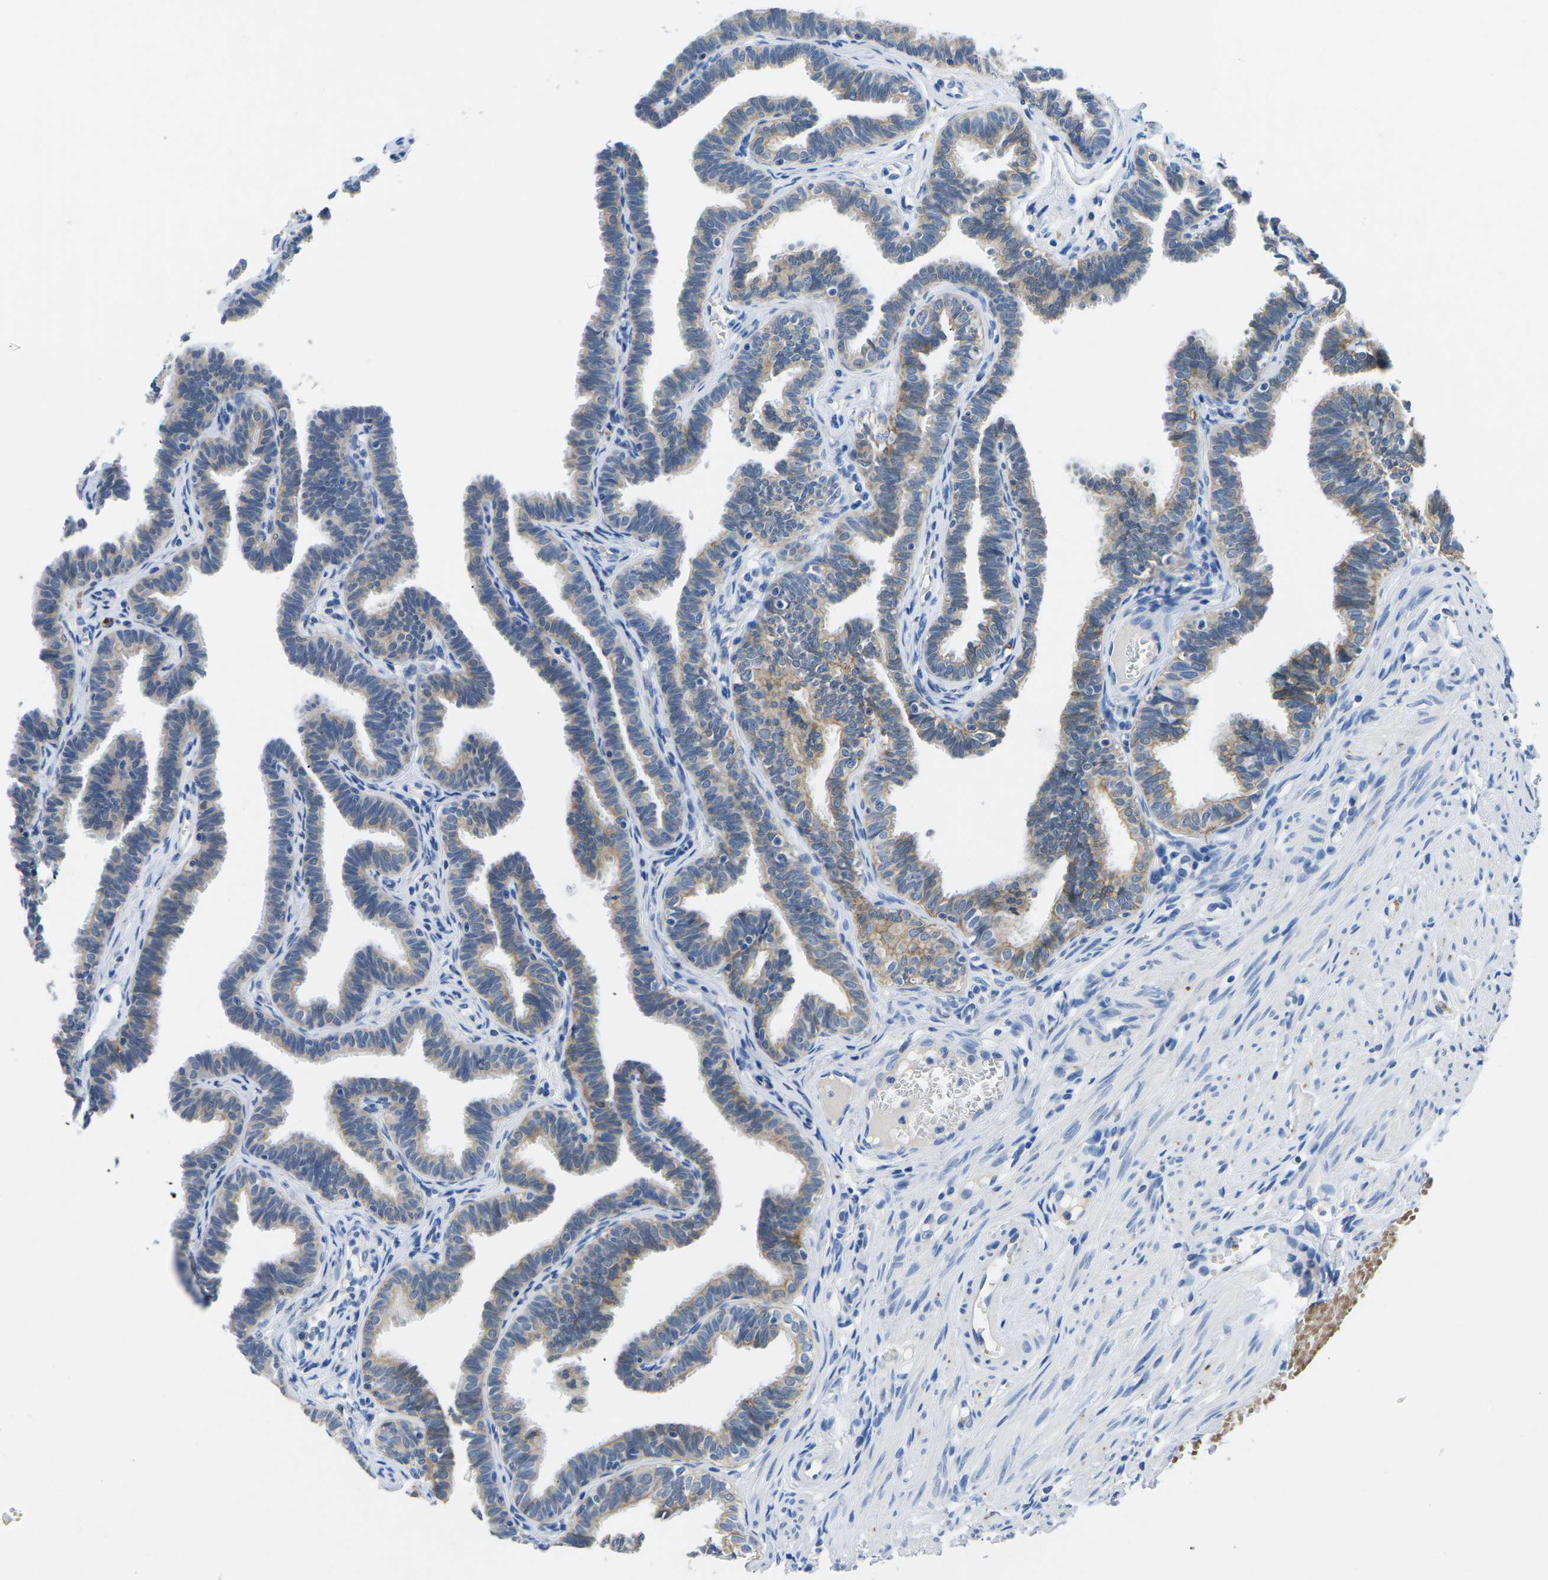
{"staining": {"intensity": "moderate", "quantity": ">75%", "location": "cytoplasmic/membranous"}, "tissue": "fallopian tube", "cell_type": "Glandular cells", "image_type": "normal", "snomed": [{"axis": "morphology", "description": "Normal tissue, NOS"}, {"axis": "topography", "description": "Fallopian tube"}, {"axis": "topography", "description": "Ovary"}], "caption": "High-power microscopy captured an immunohistochemistry photomicrograph of unremarkable fallopian tube, revealing moderate cytoplasmic/membranous positivity in approximately >75% of glandular cells.", "gene": "TM6SF1", "patient": {"sex": "female", "age": 23}}